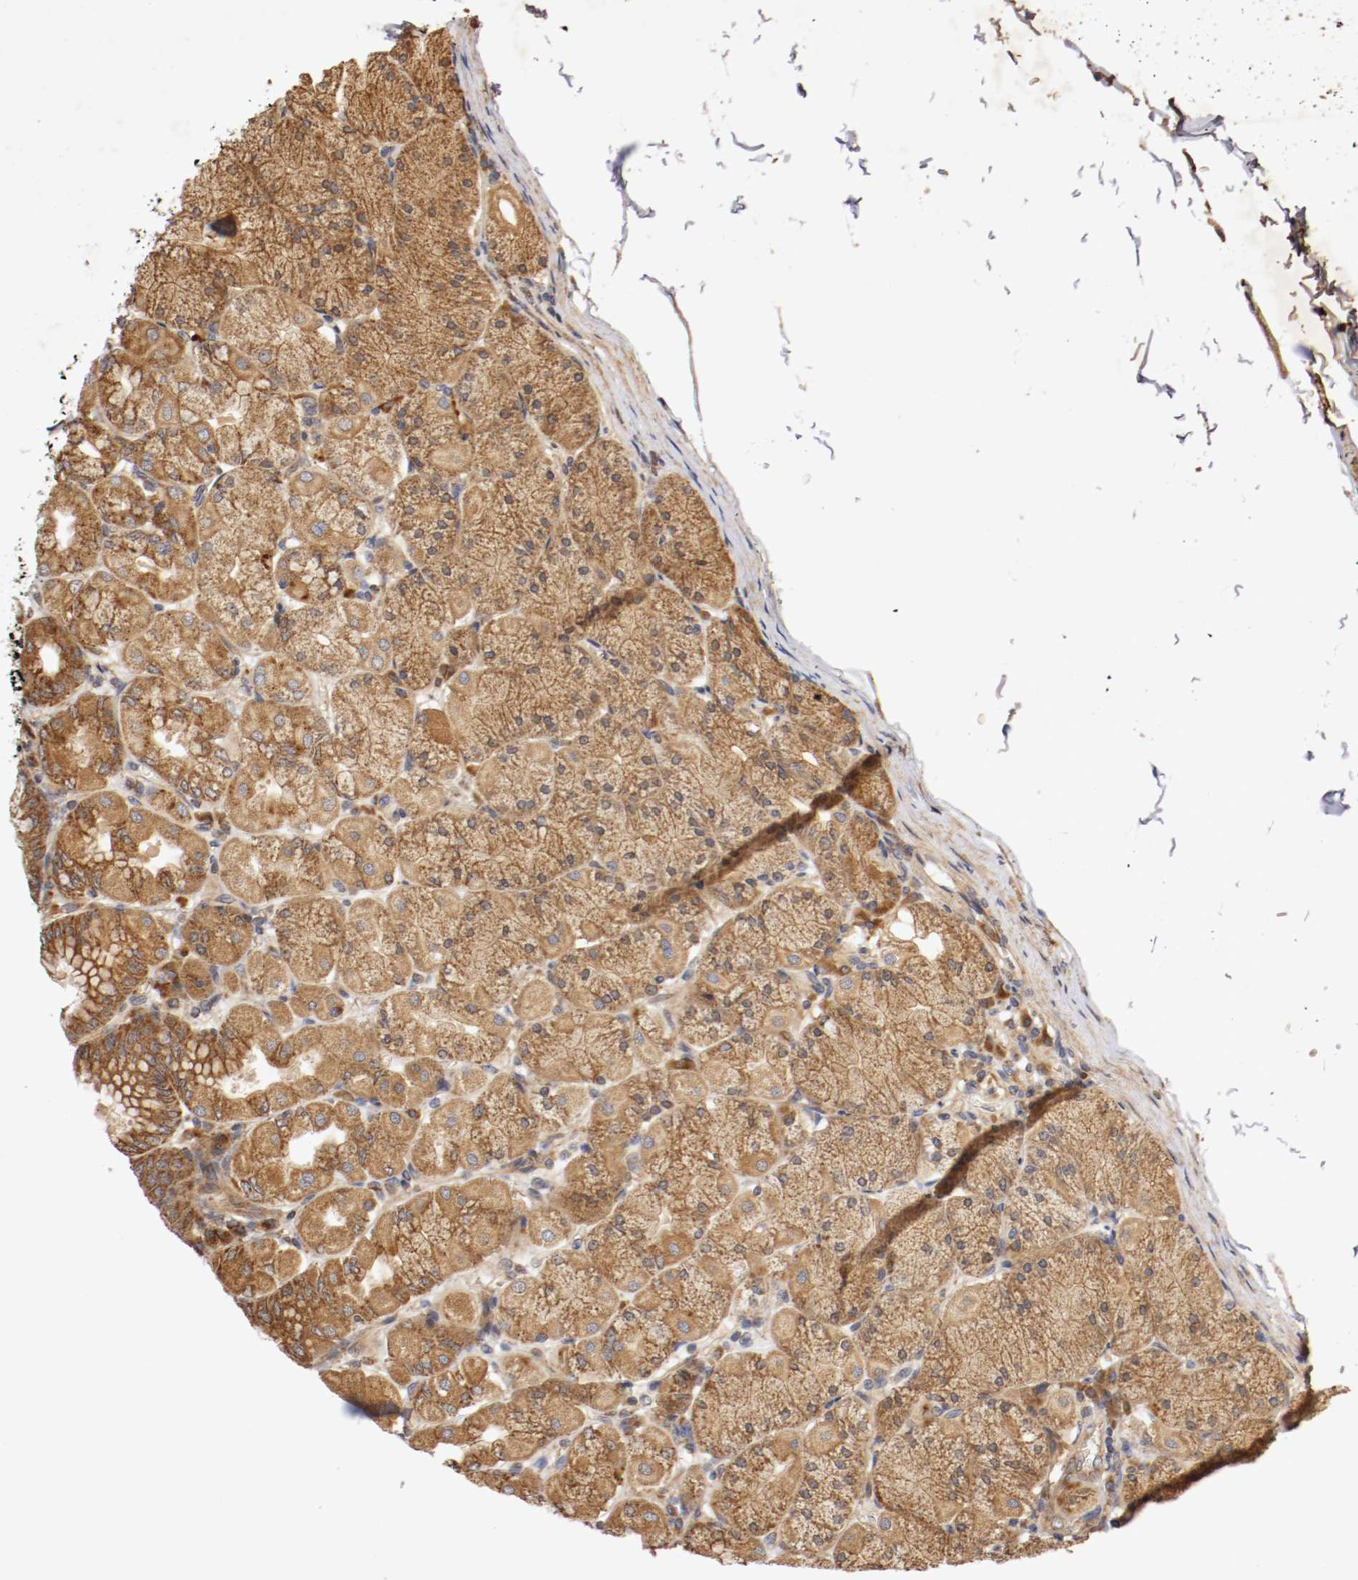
{"staining": {"intensity": "strong", "quantity": ">75%", "location": "cytoplasmic/membranous"}, "tissue": "stomach", "cell_type": "Glandular cells", "image_type": "normal", "snomed": [{"axis": "morphology", "description": "Normal tissue, NOS"}, {"axis": "topography", "description": "Stomach, upper"}], "caption": "Stomach stained for a protein (brown) exhibits strong cytoplasmic/membranous positive staining in about >75% of glandular cells.", "gene": "VEZT", "patient": {"sex": "female", "age": 56}}